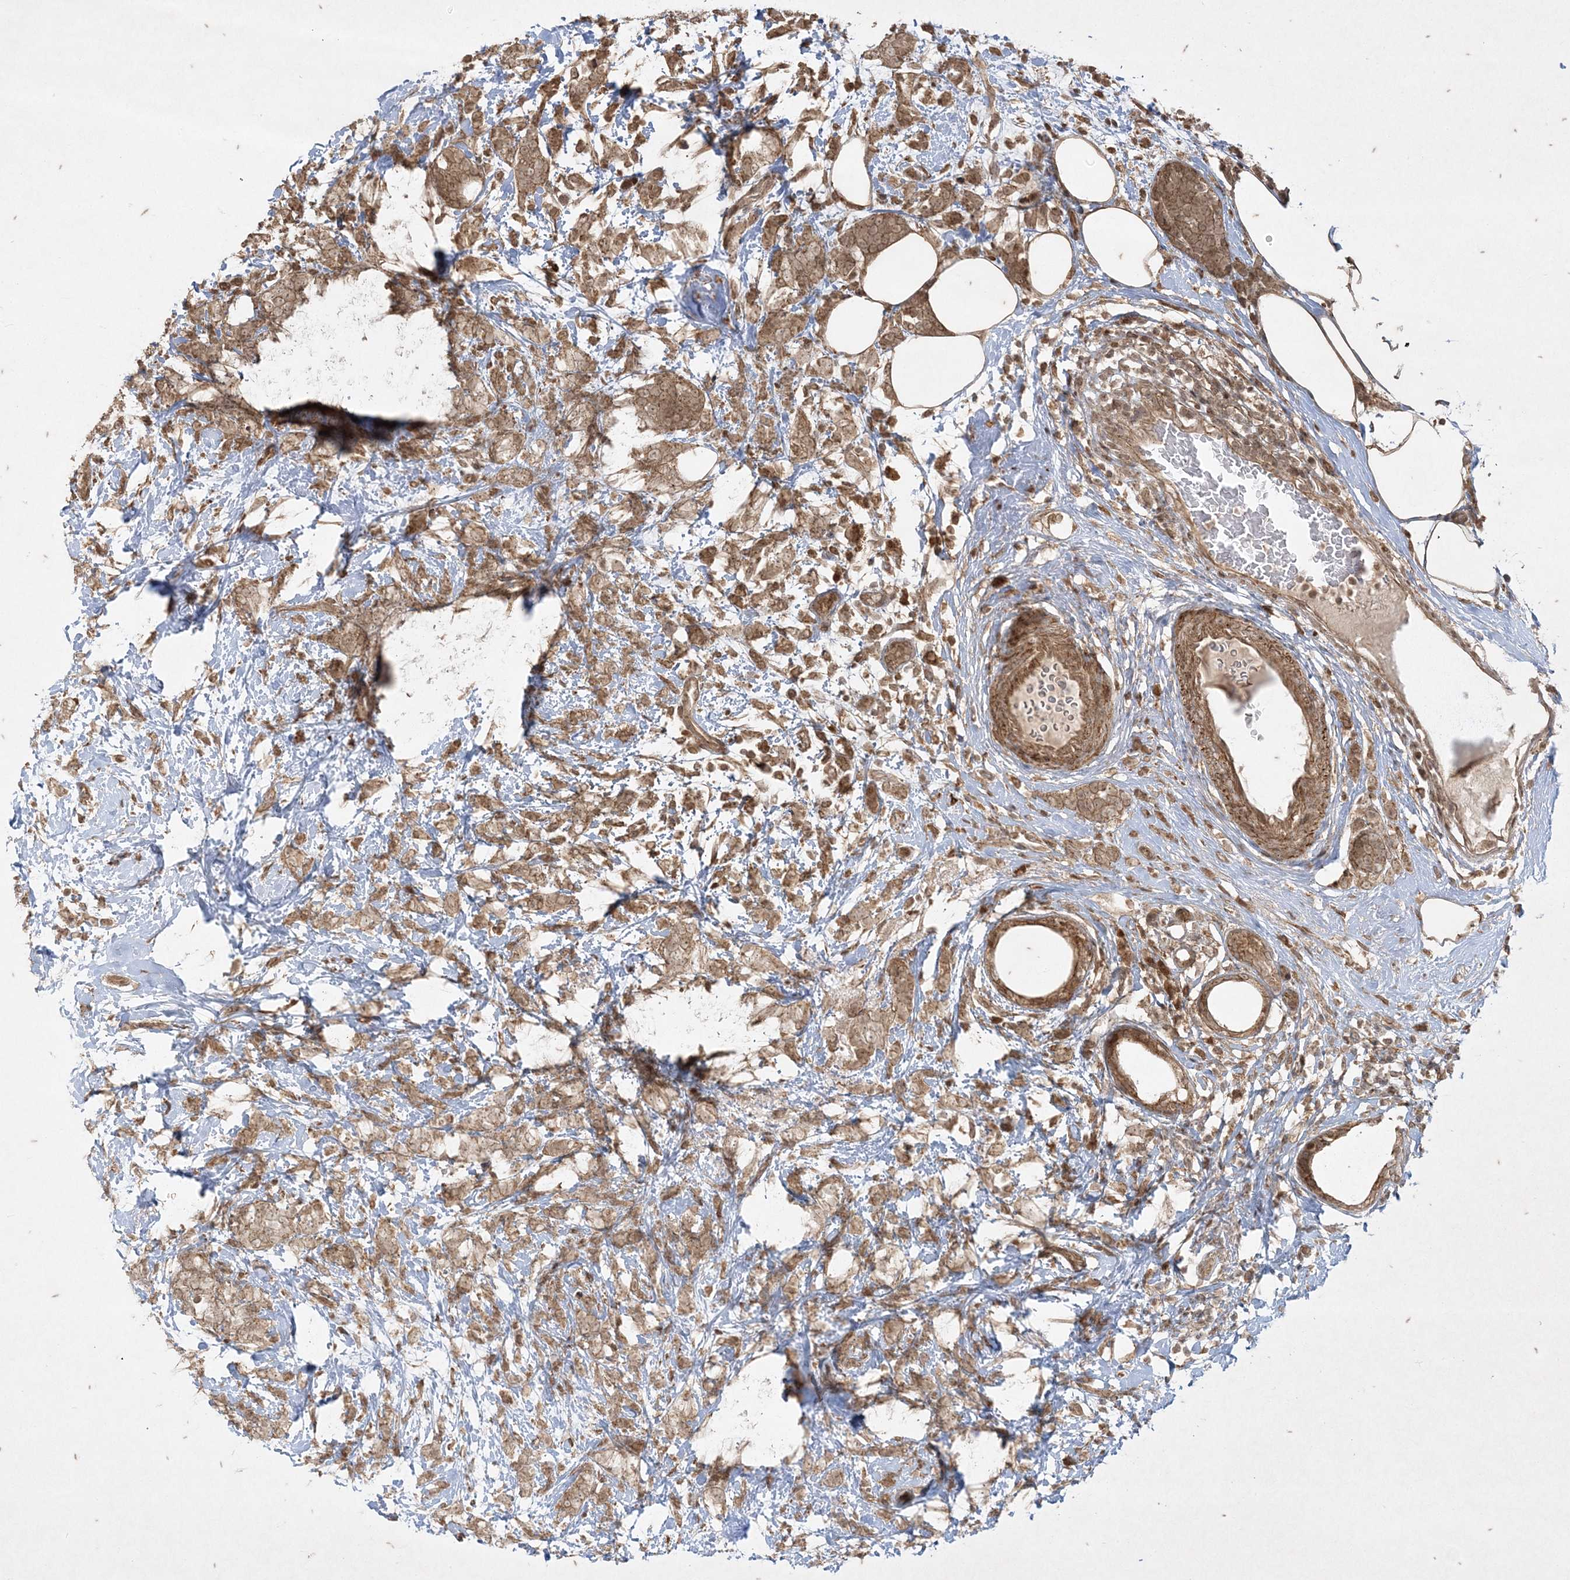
{"staining": {"intensity": "moderate", "quantity": ">75%", "location": "cytoplasmic/membranous"}, "tissue": "breast cancer", "cell_type": "Tumor cells", "image_type": "cancer", "snomed": [{"axis": "morphology", "description": "Lobular carcinoma"}, {"axis": "topography", "description": "Breast"}], "caption": "An image of human breast cancer stained for a protein shows moderate cytoplasmic/membranous brown staining in tumor cells.", "gene": "RRAS", "patient": {"sex": "female", "age": 58}}